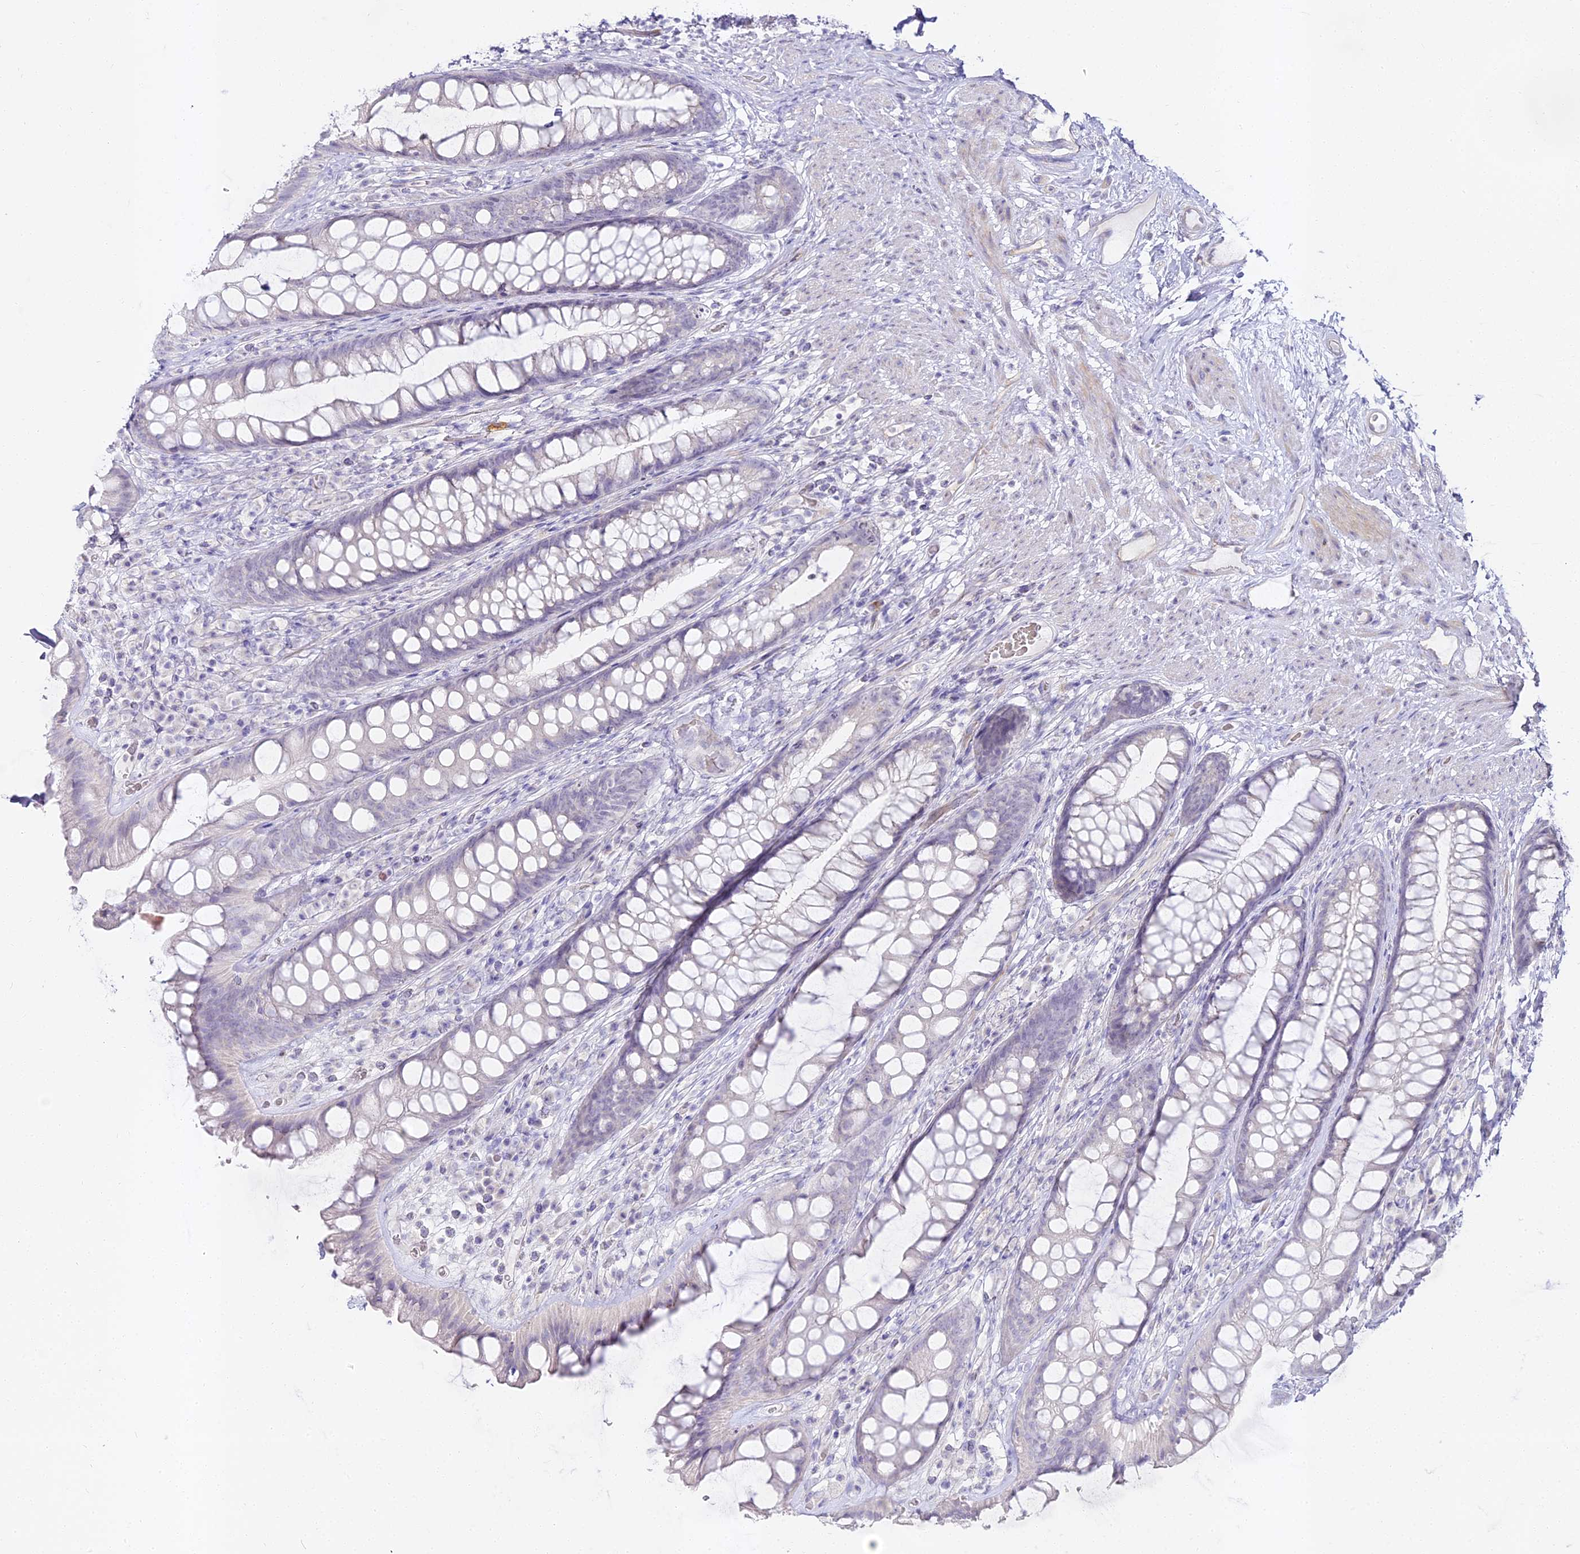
{"staining": {"intensity": "negative", "quantity": "none", "location": "none"}, "tissue": "rectum", "cell_type": "Glandular cells", "image_type": "normal", "snomed": [{"axis": "morphology", "description": "Normal tissue, NOS"}, {"axis": "topography", "description": "Rectum"}], "caption": "IHC photomicrograph of unremarkable rectum: human rectum stained with DAB (3,3'-diaminobenzidine) reveals no significant protein expression in glandular cells.", "gene": "ALPG", "patient": {"sex": "male", "age": 74}}